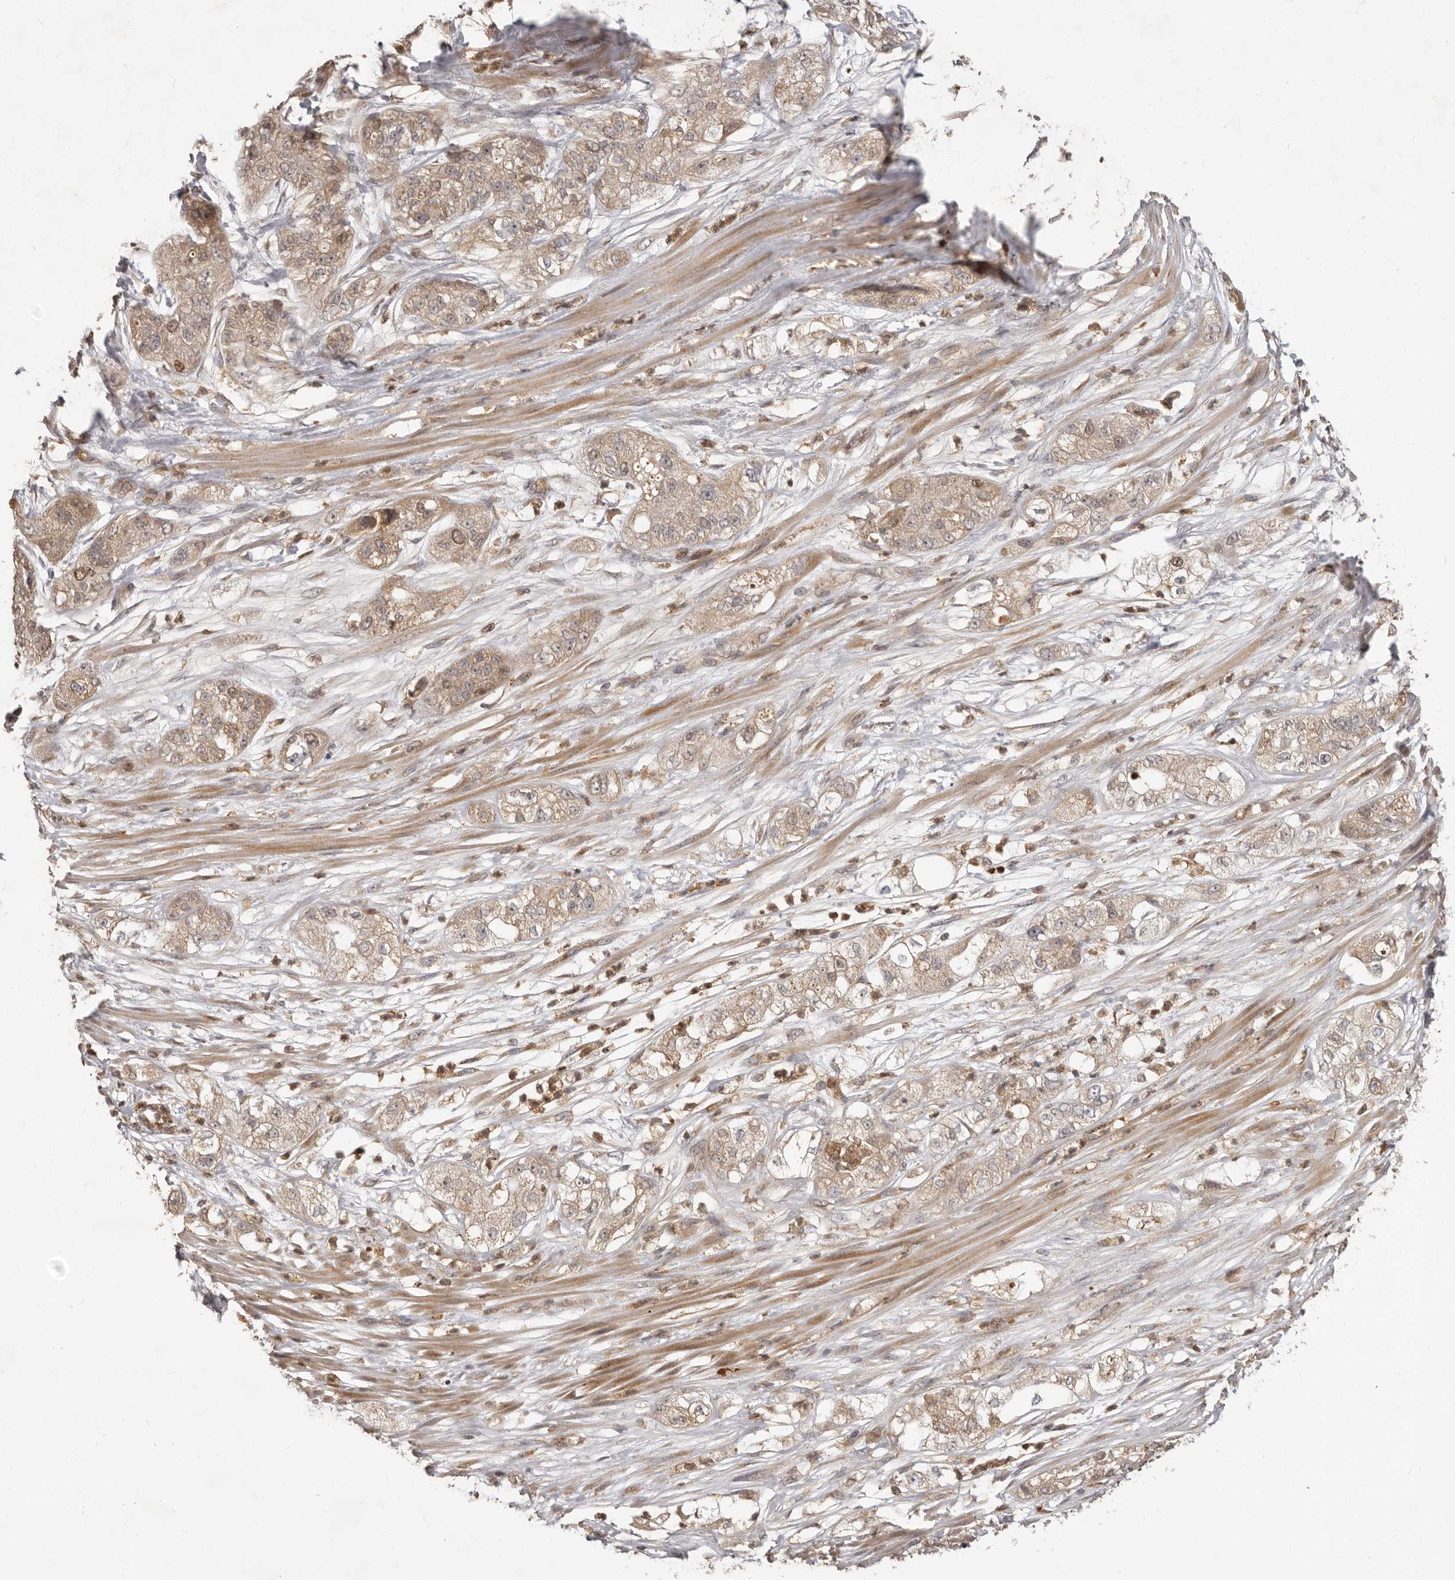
{"staining": {"intensity": "weak", "quantity": ">75%", "location": "cytoplasmic/membranous"}, "tissue": "pancreatic cancer", "cell_type": "Tumor cells", "image_type": "cancer", "snomed": [{"axis": "morphology", "description": "Adenocarcinoma, NOS"}, {"axis": "topography", "description": "Pancreas"}], "caption": "Weak cytoplasmic/membranous staining for a protein is present in approximately >75% of tumor cells of pancreatic cancer using immunohistochemistry (IHC).", "gene": "RNF187", "patient": {"sex": "female", "age": 78}}